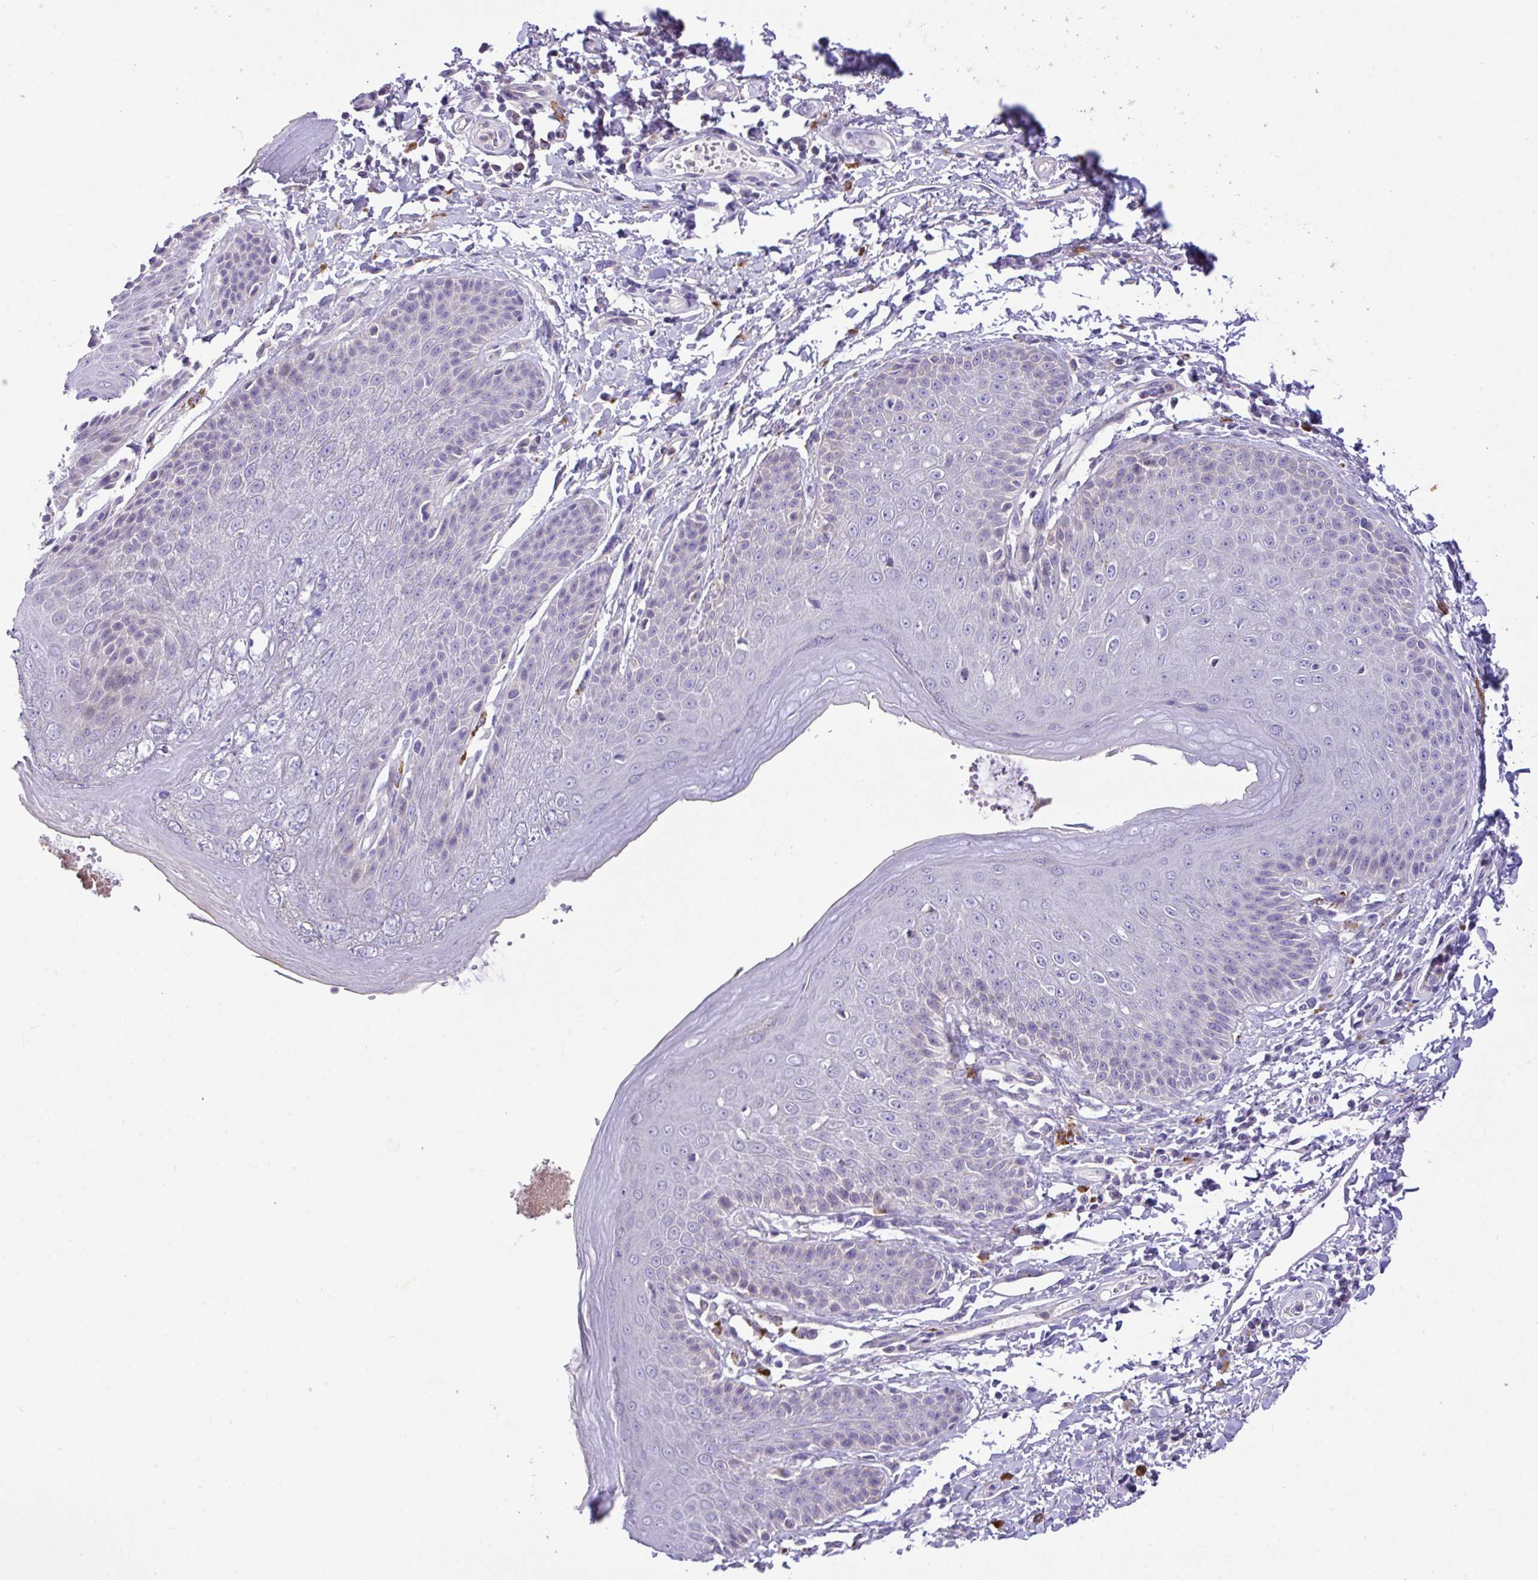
{"staining": {"intensity": "negative", "quantity": "none", "location": "none"}, "tissue": "skin", "cell_type": "Epidermal cells", "image_type": "normal", "snomed": [{"axis": "morphology", "description": "Normal tissue, NOS"}, {"axis": "topography", "description": "Peripheral nerve tissue"}], "caption": "The histopathology image exhibits no significant staining in epidermal cells of skin.", "gene": "EPN3", "patient": {"sex": "male", "age": 51}}